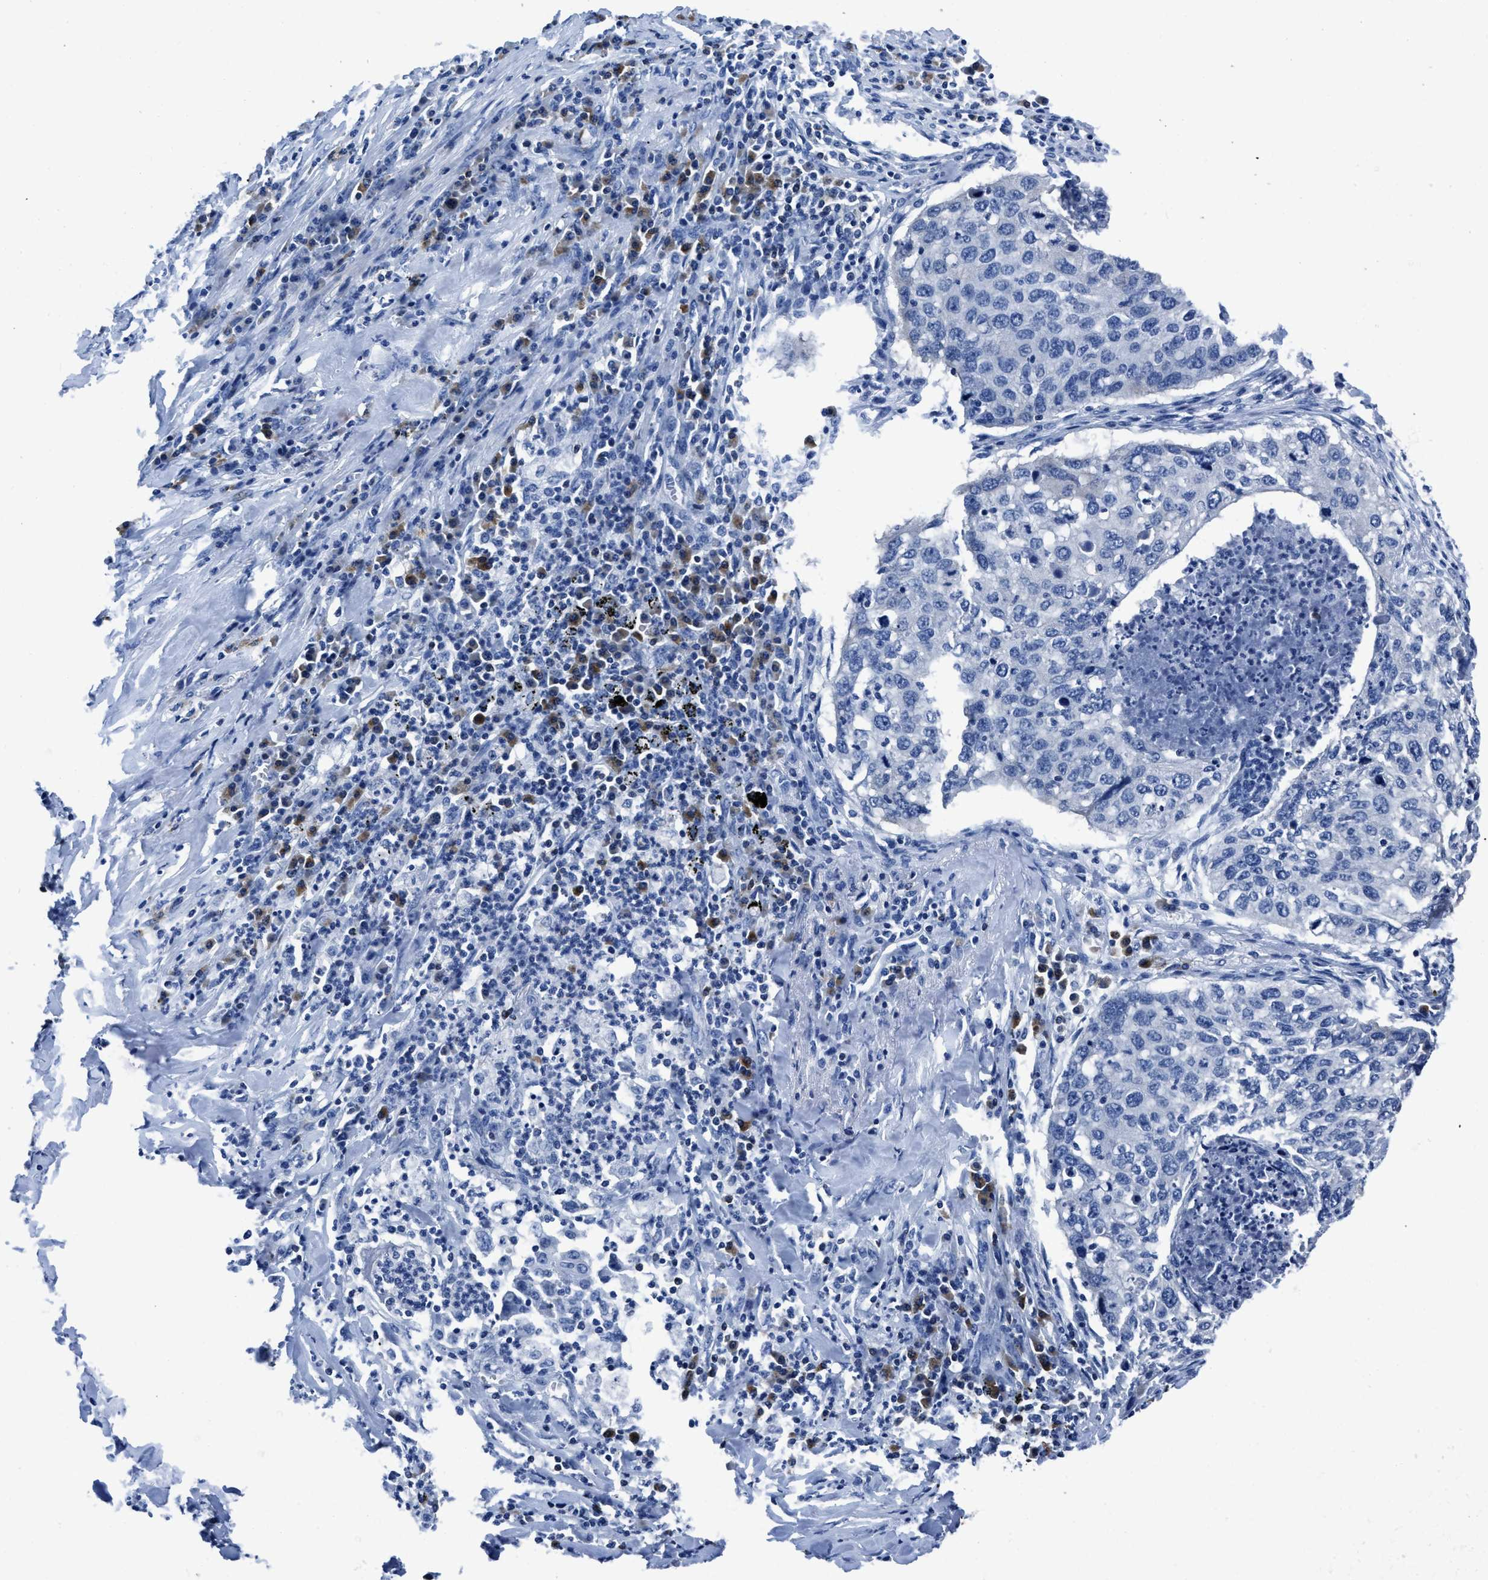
{"staining": {"intensity": "negative", "quantity": "none", "location": "none"}, "tissue": "lung cancer", "cell_type": "Tumor cells", "image_type": "cancer", "snomed": [{"axis": "morphology", "description": "Squamous cell carcinoma, NOS"}, {"axis": "topography", "description": "Lung"}], "caption": "Photomicrograph shows no significant protein positivity in tumor cells of lung cancer.", "gene": "ITGA3", "patient": {"sex": "female", "age": 63}}